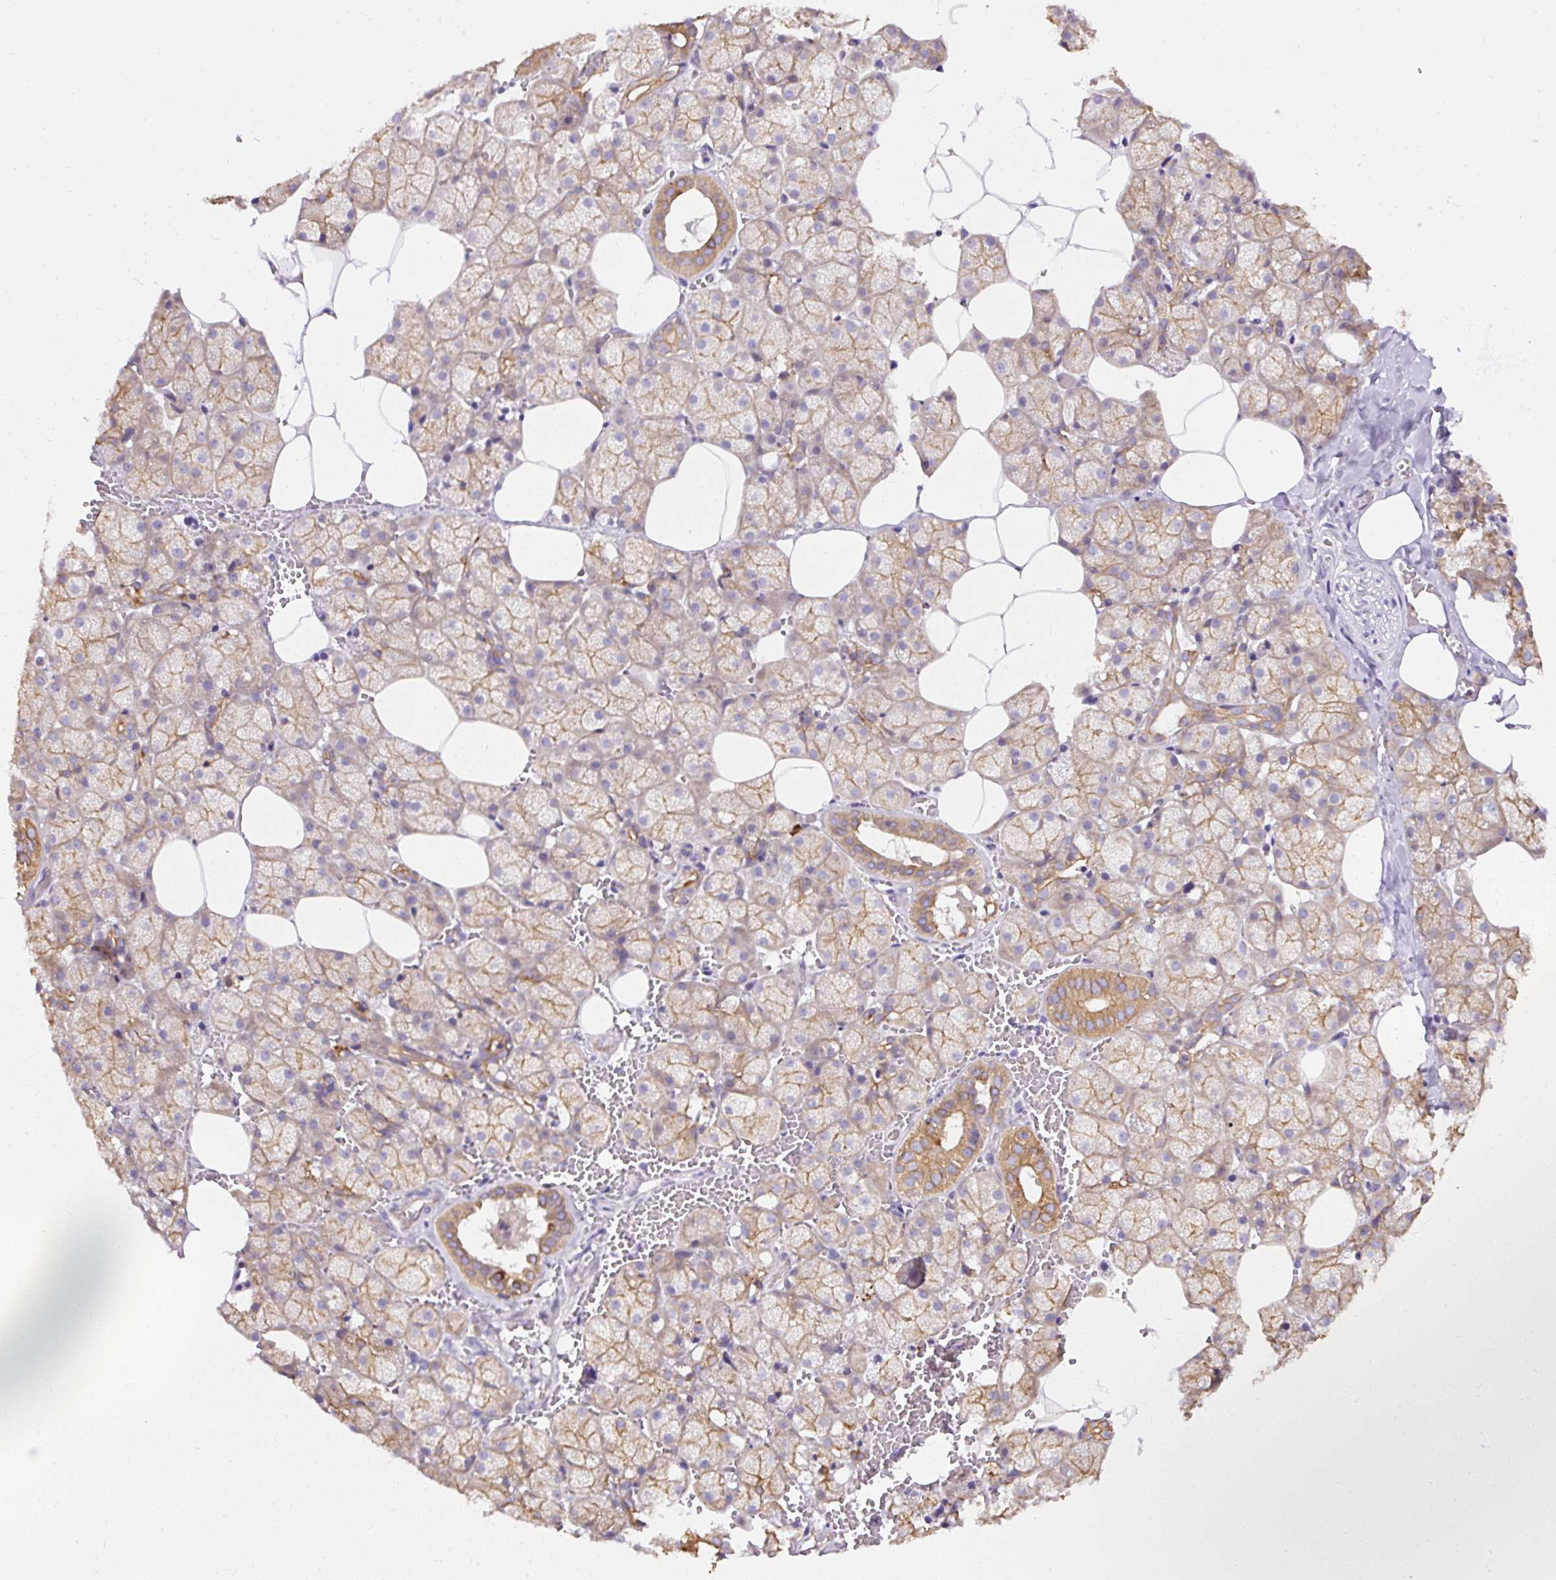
{"staining": {"intensity": "moderate", "quantity": "25%-75%", "location": "cytoplasmic/membranous"}, "tissue": "salivary gland", "cell_type": "Glandular cells", "image_type": "normal", "snomed": [{"axis": "morphology", "description": "Normal tissue, NOS"}, {"axis": "topography", "description": "Salivary gland"}, {"axis": "topography", "description": "Peripheral nerve tissue"}], "caption": "Moderate cytoplasmic/membranous staining is present in approximately 25%-75% of glandular cells in normal salivary gland.", "gene": "FAM149A", "patient": {"sex": "male", "age": 38}}